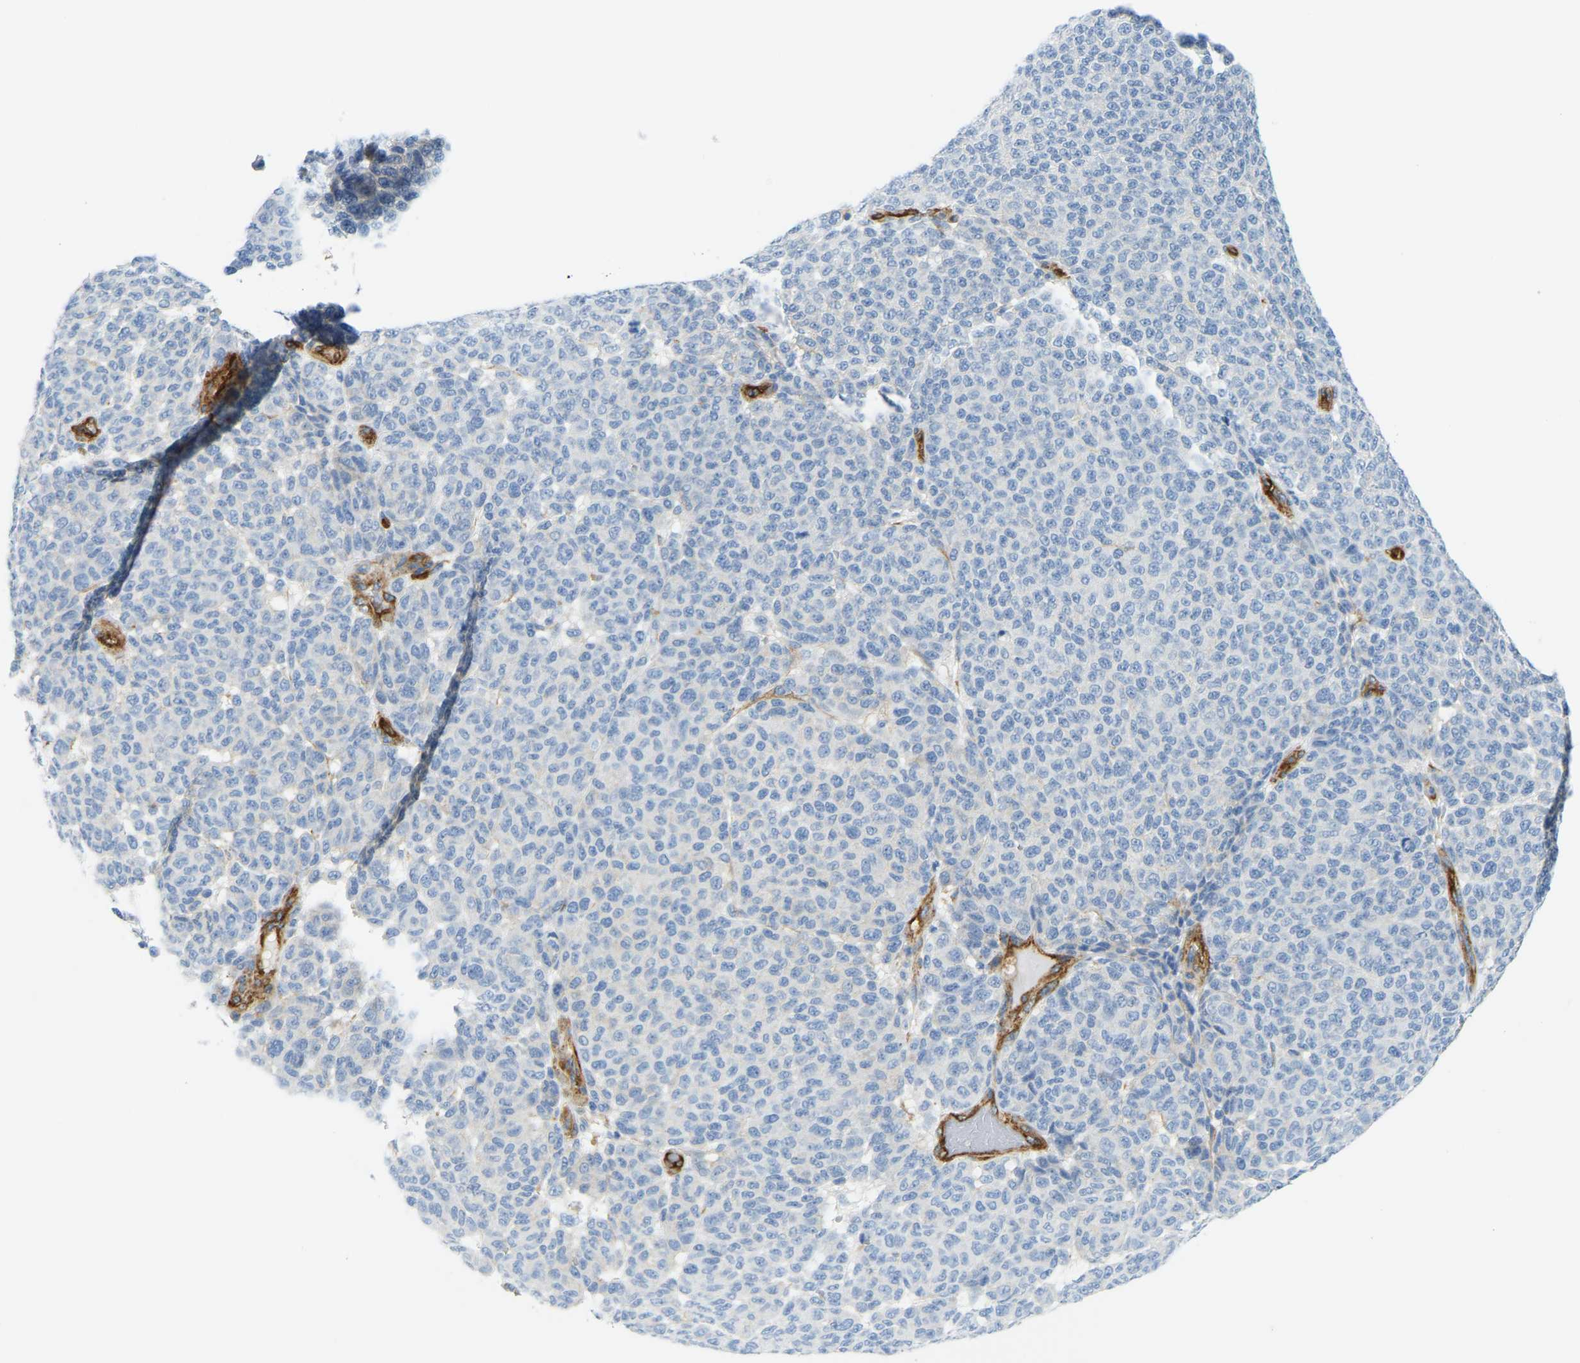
{"staining": {"intensity": "negative", "quantity": "none", "location": "none"}, "tissue": "melanoma", "cell_type": "Tumor cells", "image_type": "cancer", "snomed": [{"axis": "morphology", "description": "Malignant melanoma, NOS"}, {"axis": "topography", "description": "Skin"}], "caption": "Malignant melanoma was stained to show a protein in brown. There is no significant staining in tumor cells. The staining is performed using DAB (3,3'-diaminobenzidine) brown chromogen with nuclei counter-stained in using hematoxylin.", "gene": "MYL3", "patient": {"sex": "male", "age": 59}}